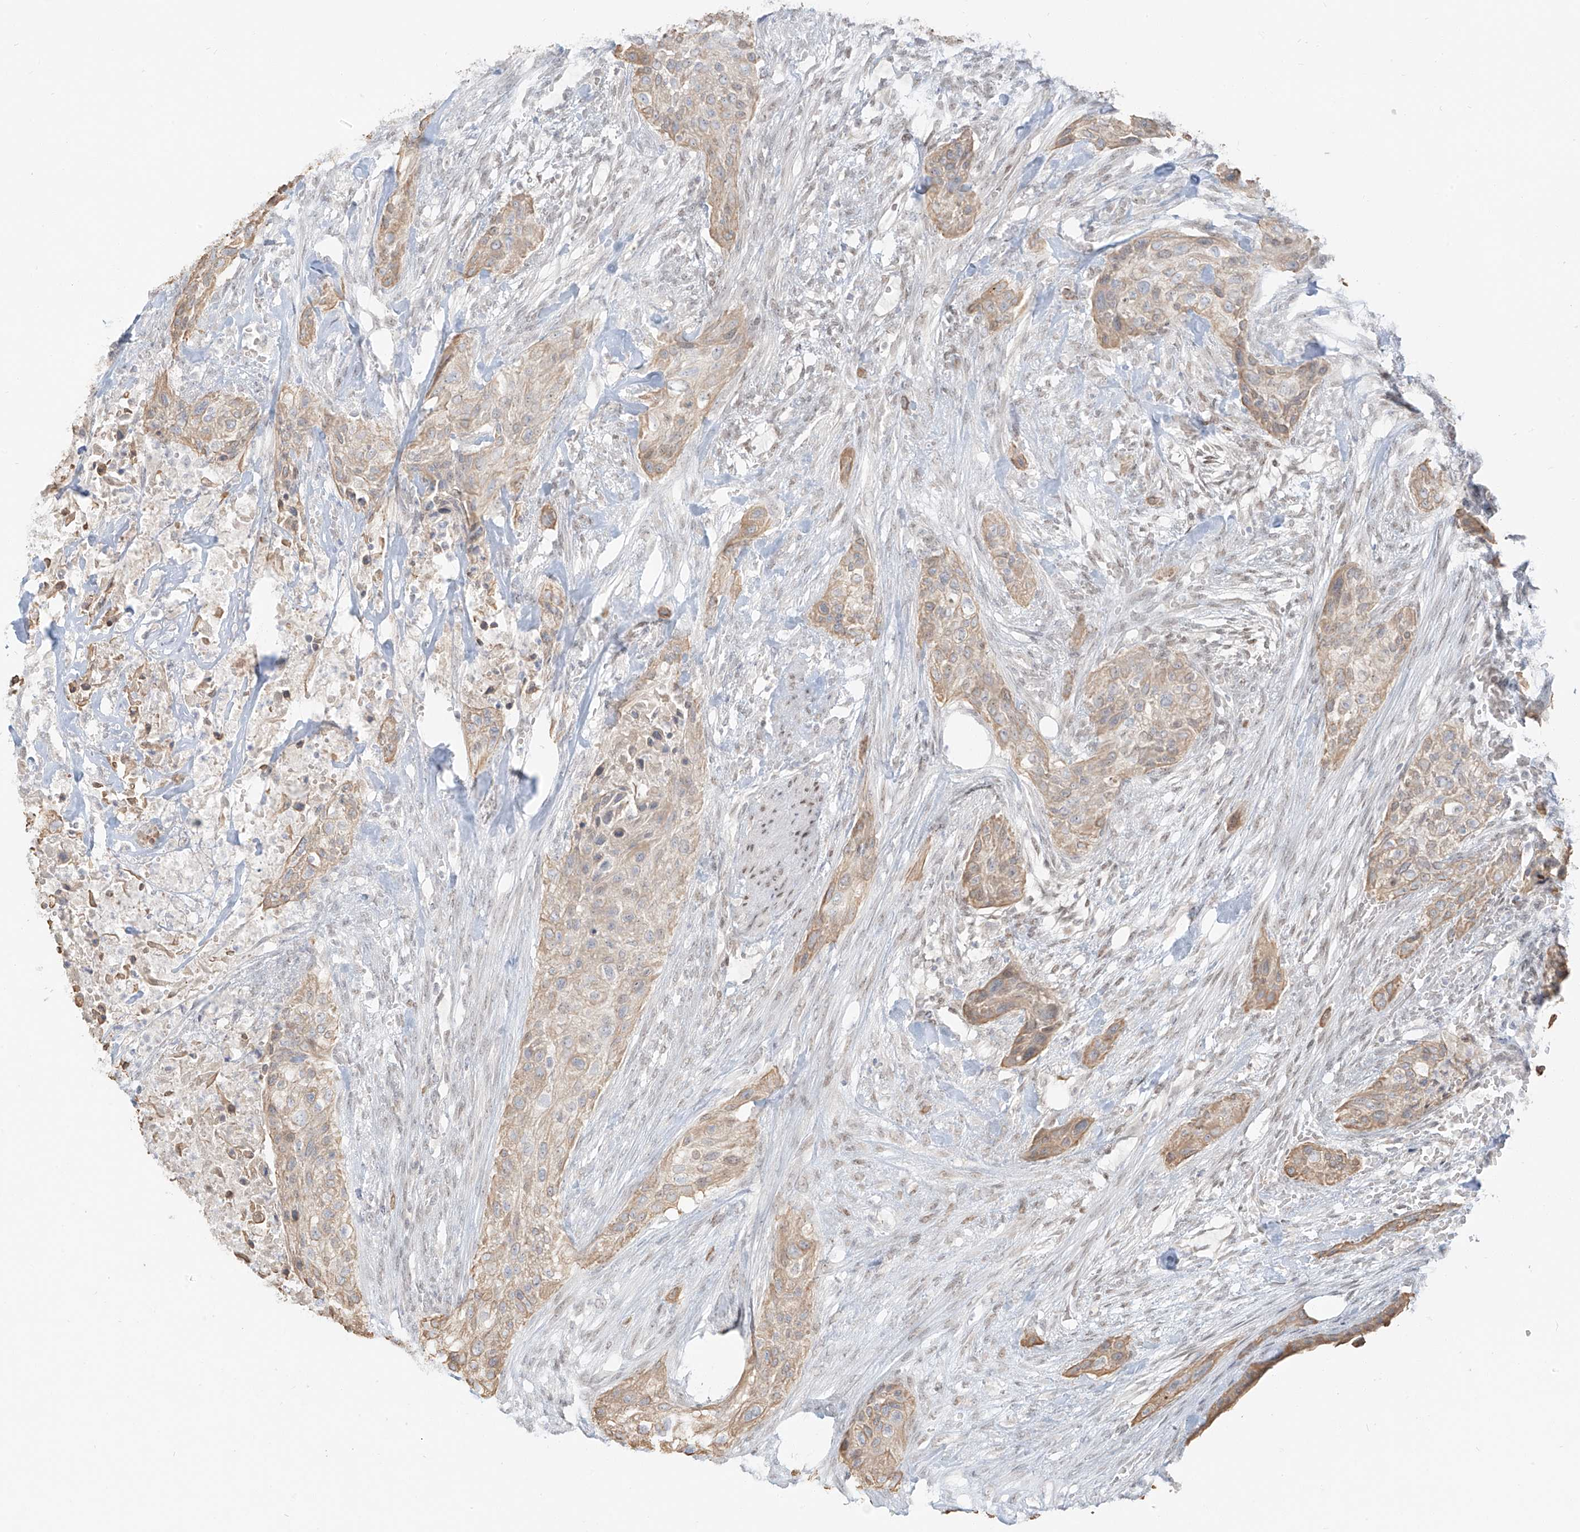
{"staining": {"intensity": "weak", "quantity": ">75%", "location": "cytoplasmic/membranous"}, "tissue": "urothelial cancer", "cell_type": "Tumor cells", "image_type": "cancer", "snomed": [{"axis": "morphology", "description": "Urothelial carcinoma, High grade"}, {"axis": "topography", "description": "Urinary bladder"}], "caption": "IHC (DAB (3,3'-diaminobenzidine)) staining of human high-grade urothelial carcinoma displays weak cytoplasmic/membranous protein expression in approximately >75% of tumor cells. (Stains: DAB (3,3'-diaminobenzidine) in brown, nuclei in blue, Microscopy: brightfield microscopy at high magnification).", "gene": "ZNF774", "patient": {"sex": "male", "age": 35}}